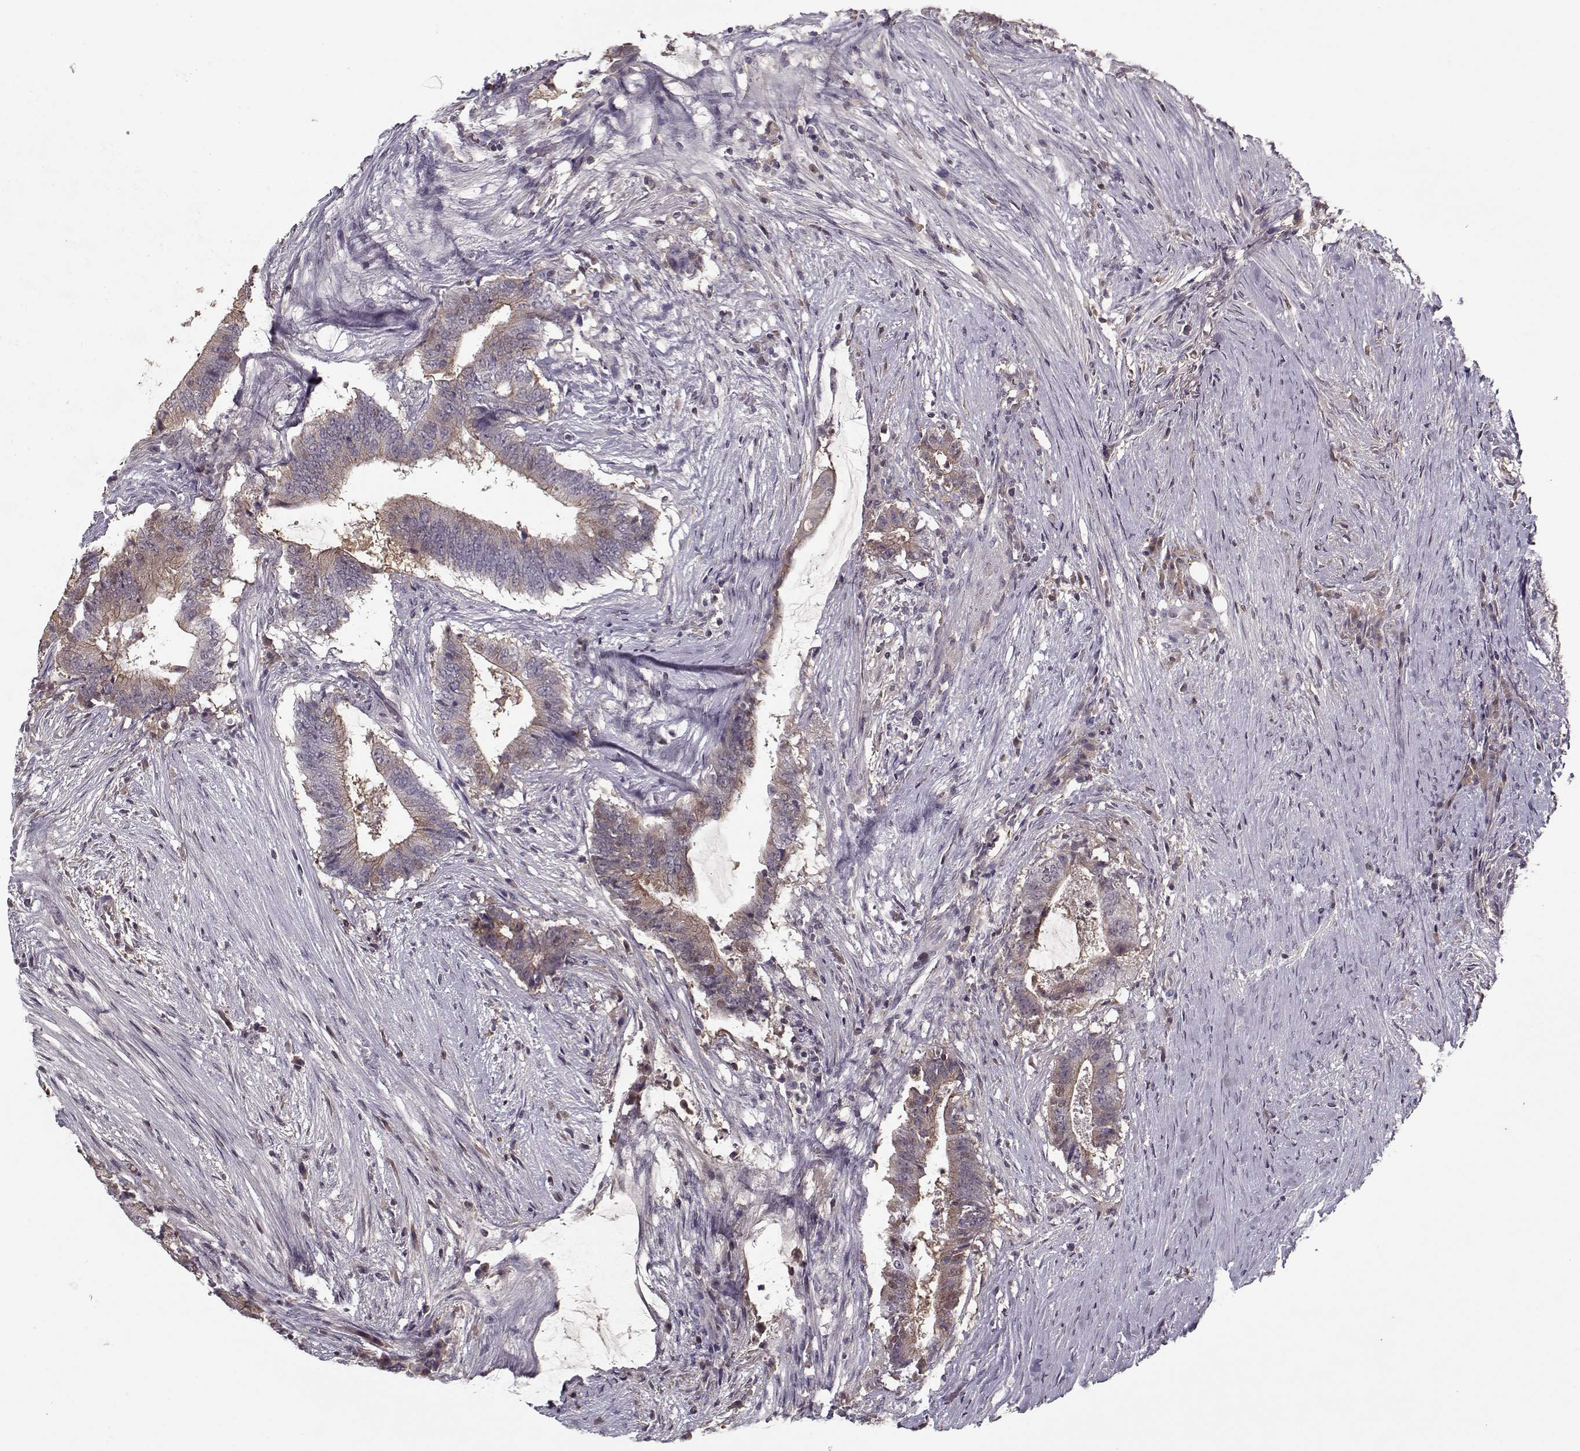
{"staining": {"intensity": "weak", "quantity": "<25%", "location": "cytoplasmic/membranous"}, "tissue": "colorectal cancer", "cell_type": "Tumor cells", "image_type": "cancer", "snomed": [{"axis": "morphology", "description": "Adenocarcinoma, NOS"}, {"axis": "topography", "description": "Colon"}], "caption": "This is a photomicrograph of IHC staining of colorectal adenocarcinoma, which shows no expression in tumor cells.", "gene": "AFM", "patient": {"sex": "female", "age": 43}}